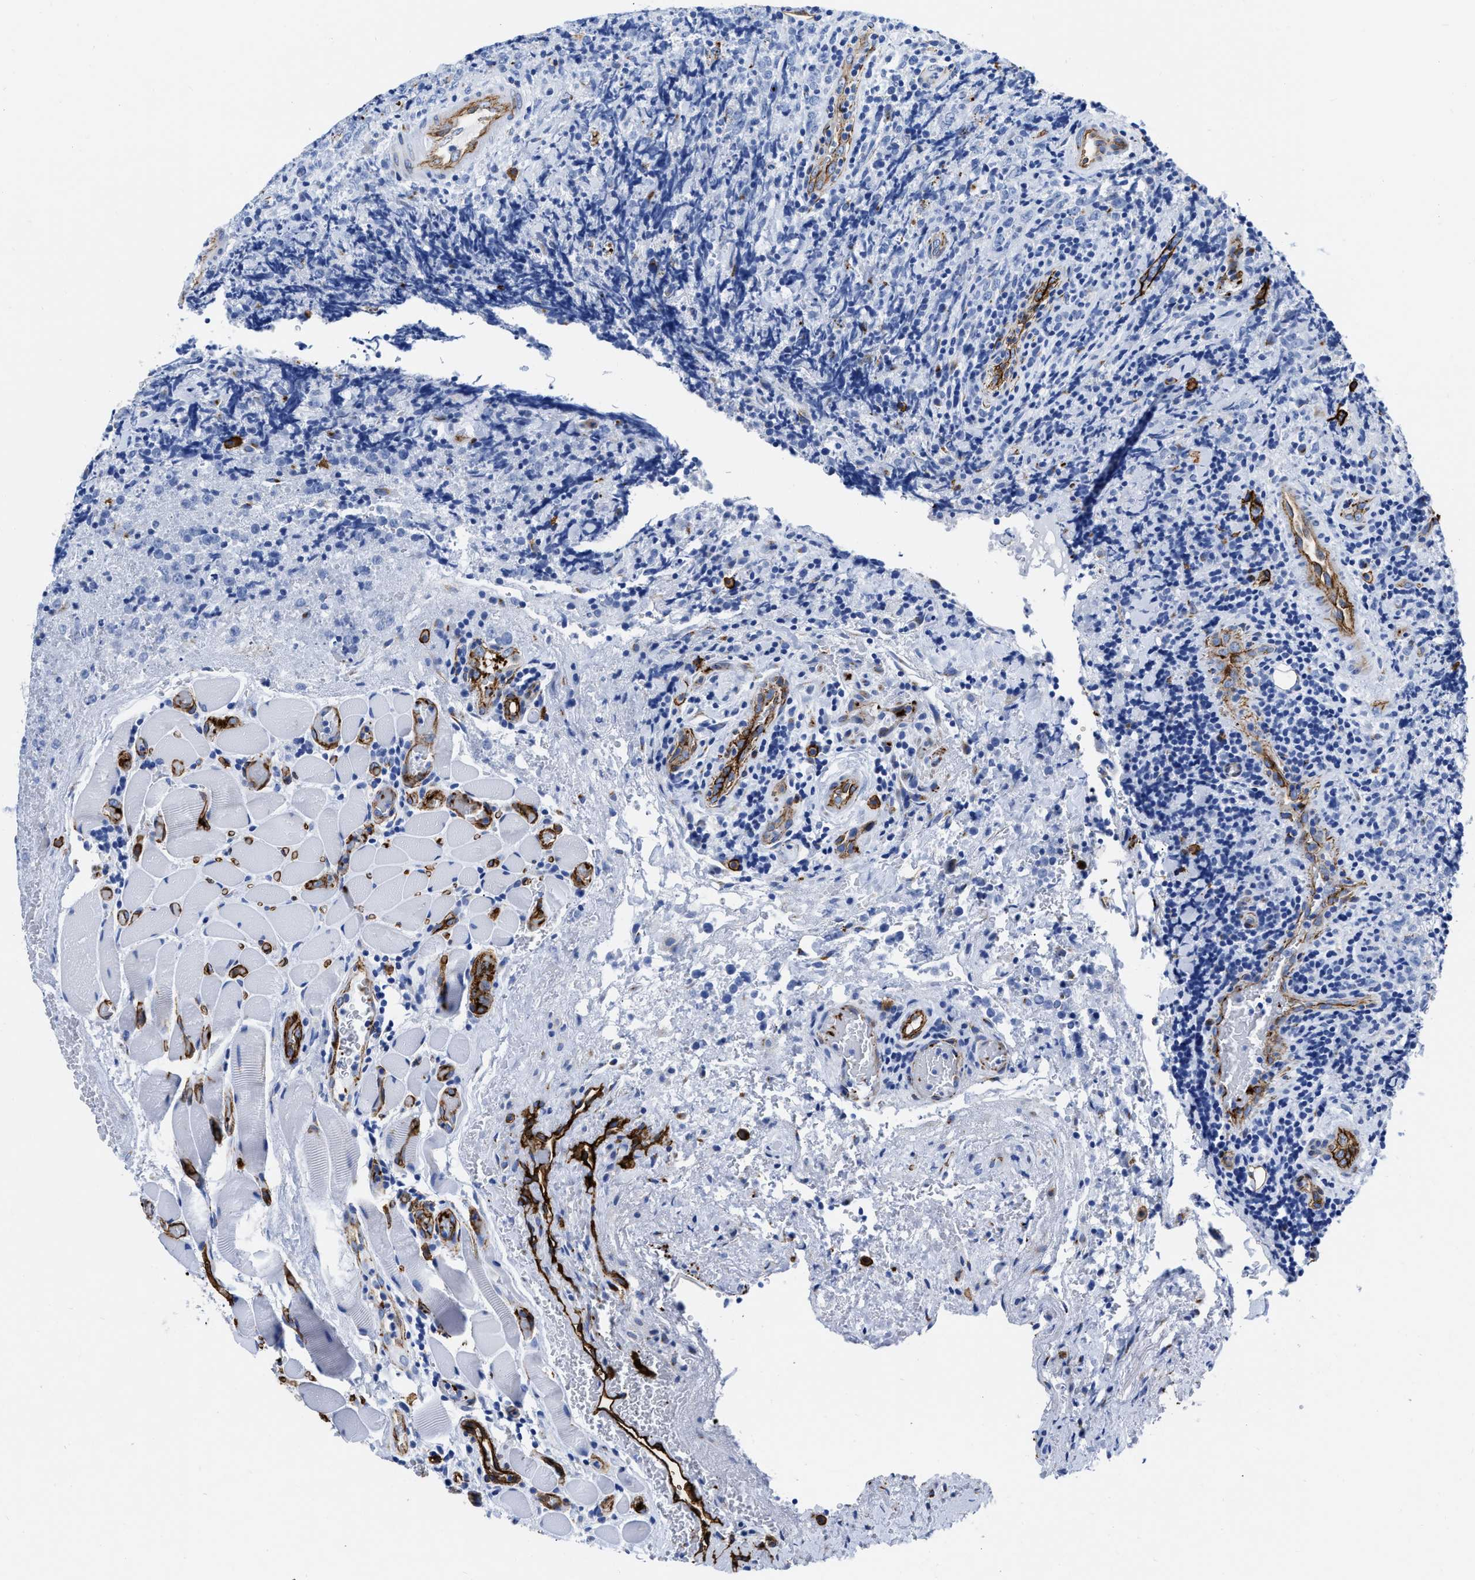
{"staining": {"intensity": "negative", "quantity": "none", "location": "none"}, "tissue": "lymphoma", "cell_type": "Tumor cells", "image_type": "cancer", "snomed": [{"axis": "morphology", "description": "Malignant lymphoma, non-Hodgkin's type, High grade"}, {"axis": "topography", "description": "Tonsil"}], "caption": "The immunohistochemistry (IHC) photomicrograph has no significant positivity in tumor cells of malignant lymphoma, non-Hodgkin's type (high-grade) tissue.", "gene": "TVP23B", "patient": {"sex": "female", "age": 36}}